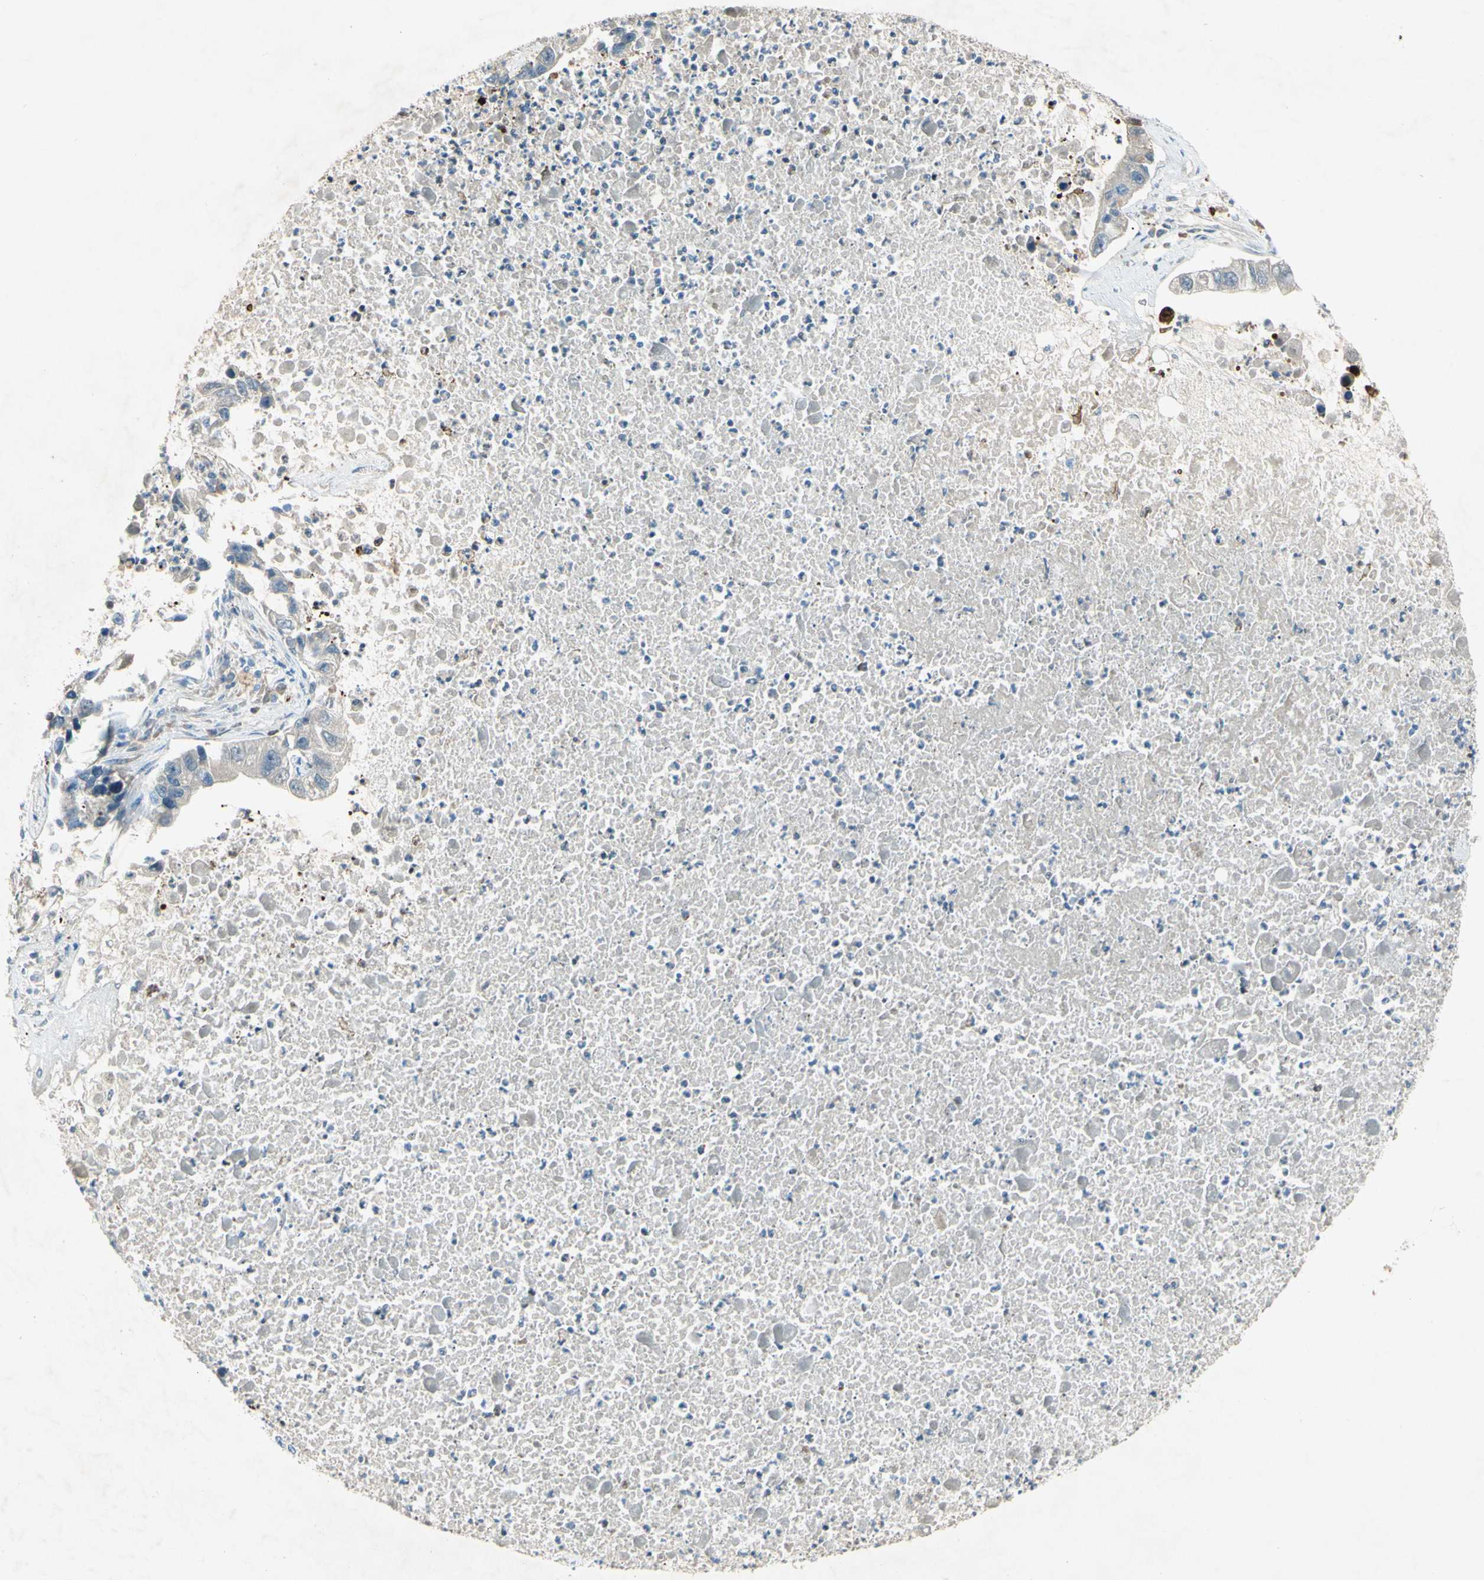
{"staining": {"intensity": "negative", "quantity": "none", "location": "none"}, "tissue": "lung cancer", "cell_type": "Tumor cells", "image_type": "cancer", "snomed": [{"axis": "morphology", "description": "Adenocarcinoma, NOS"}, {"axis": "topography", "description": "Lung"}], "caption": "Immunohistochemical staining of lung cancer displays no significant expression in tumor cells.", "gene": "C1orf159", "patient": {"sex": "female", "age": 51}}